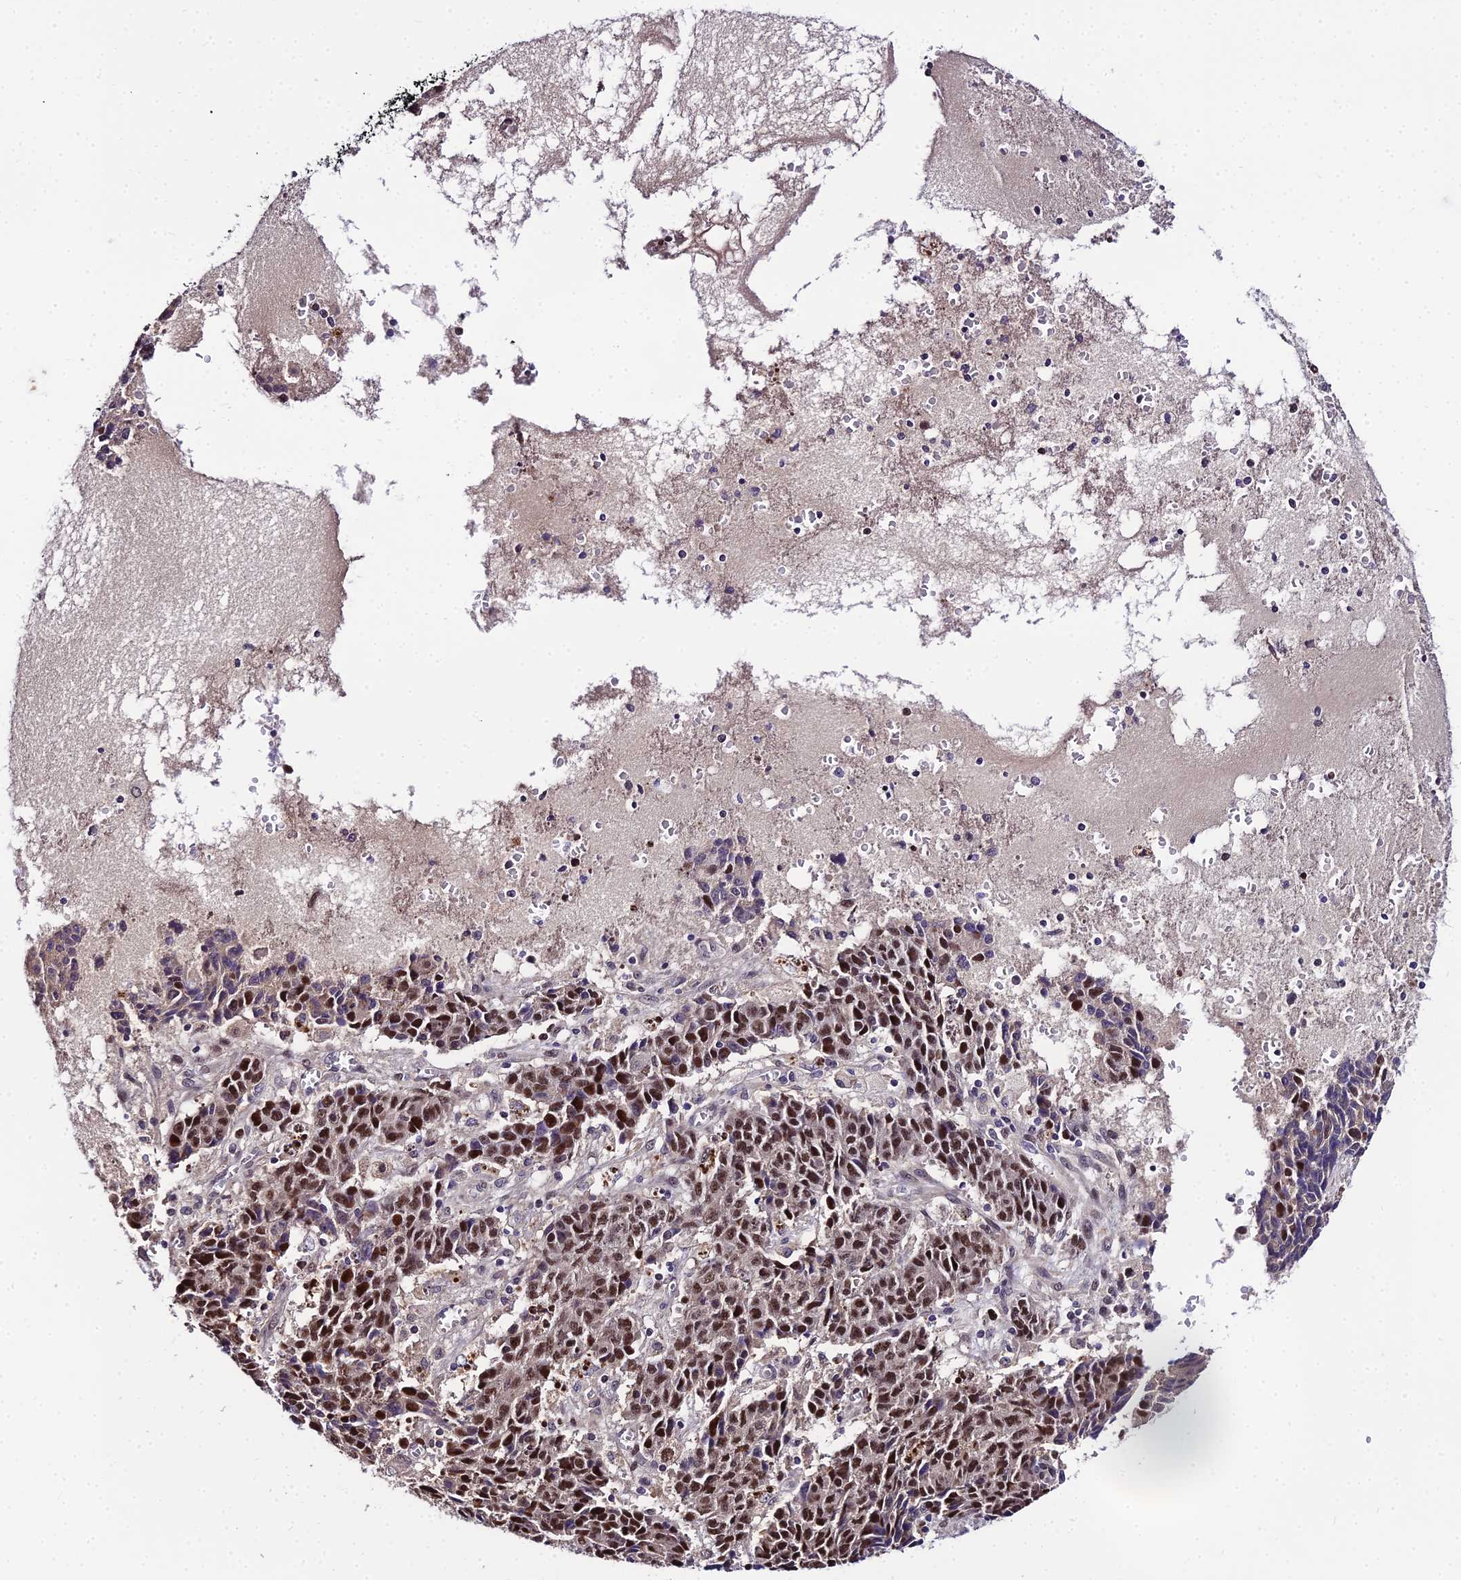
{"staining": {"intensity": "moderate", "quantity": ">75%", "location": "nuclear"}, "tissue": "ovarian cancer", "cell_type": "Tumor cells", "image_type": "cancer", "snomed": [{"axis": "morphology", "description": "Carcinoma, endometroid"}, {"axis": "topography", "description": "Ovary"}], "caption": "Immunohistochemistry (IHC) of endometroid carcinoma (ovarian) reveals medium levels of moderate nuclear staining in about >75% of tumor cells.", "gene": "TRIML2", "patient": {"sex": "female", "age": 42}}